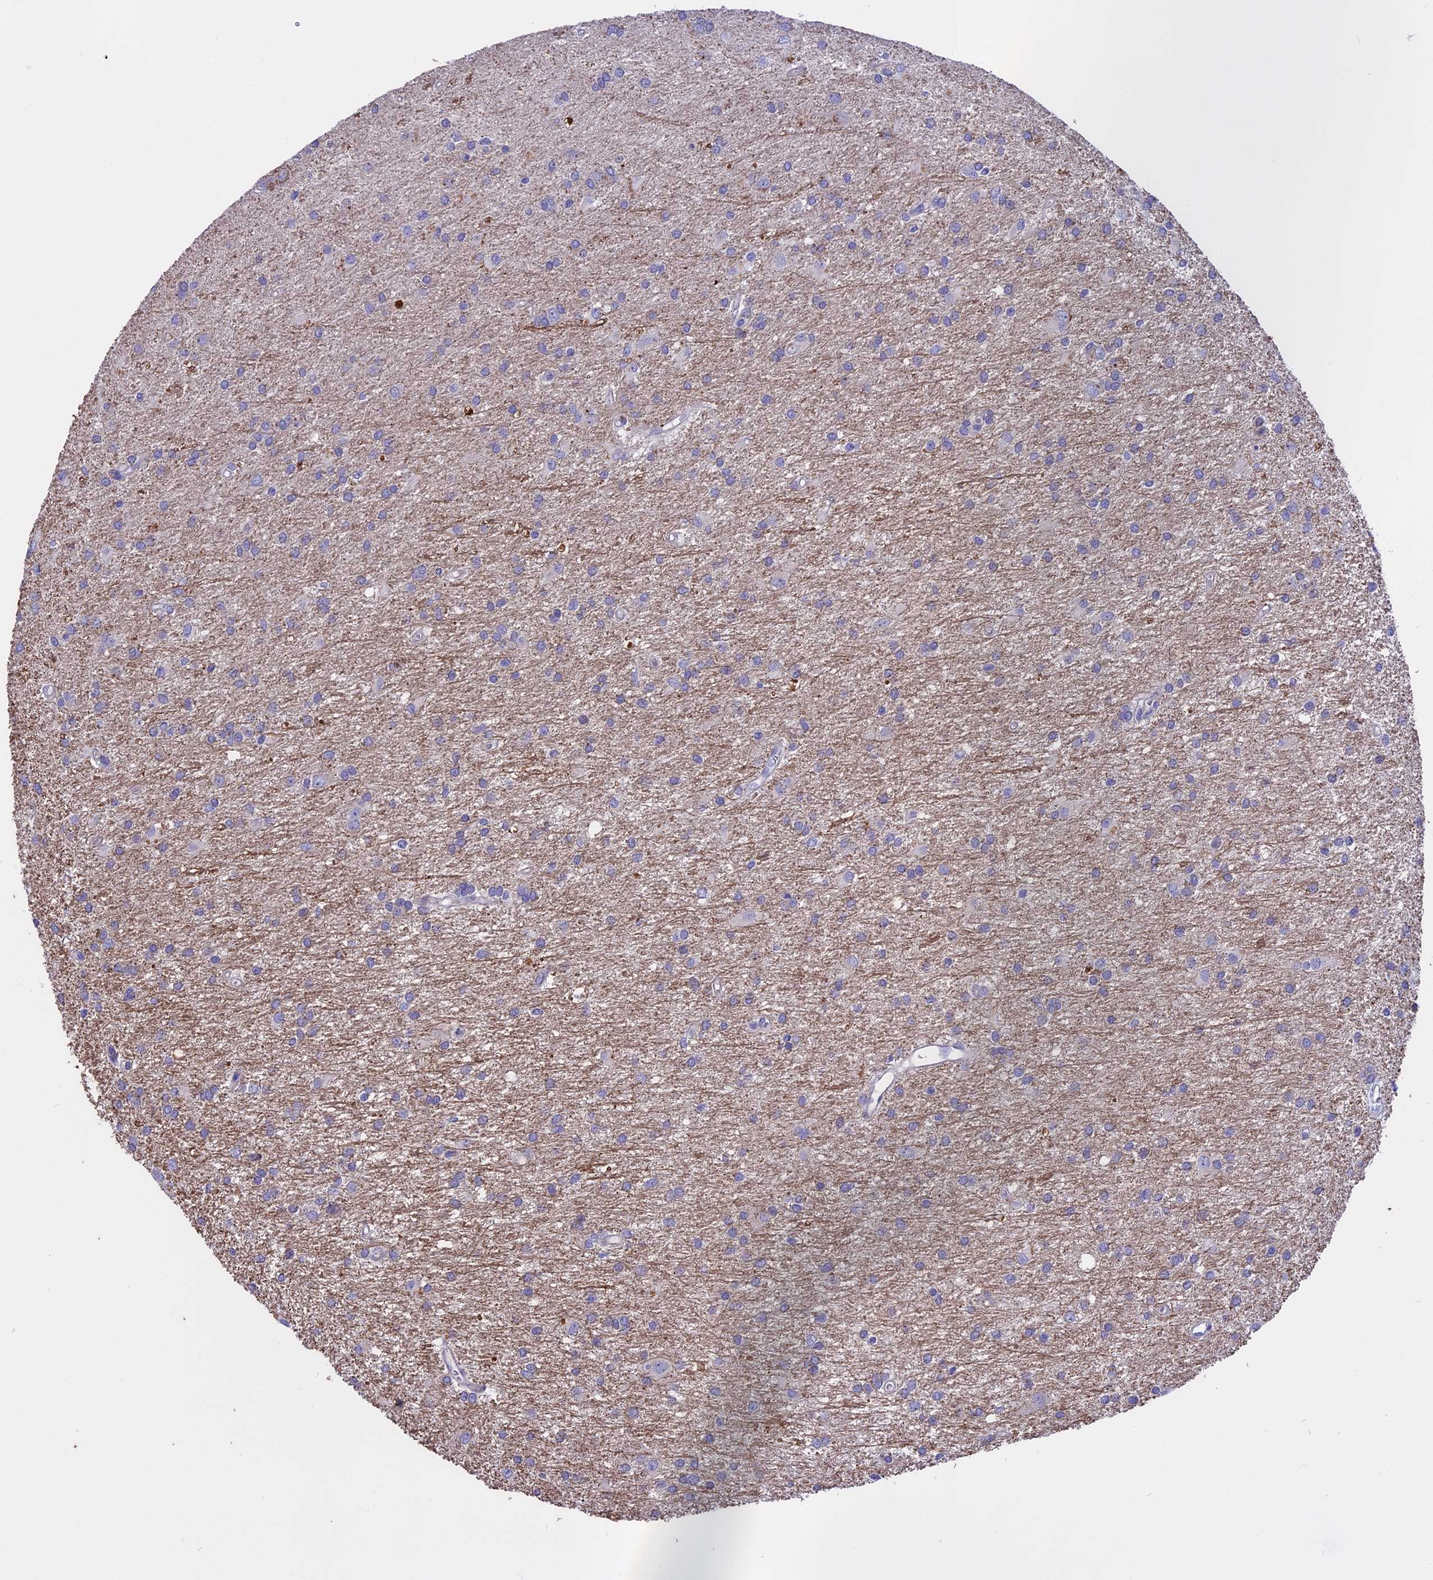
{"staining": {"intensity": "negative", "quantity": "none", "location": "none"}, "tissue": "glioma", "cell_type": "Tumor cells", "image_type": "cancer", "snomed": [{"axis": "morphology", "description": "Glioma, malignant, High grade"}, {"axis": "topography", "description": "Brain"}], "caption": "An immunohistochemistry micrograph of malignant glioma (high-grade) is shown. There is no staining in tumor cells of malignant glioma (high-grade).", "gene": "TMEM138", "patient": {"sex": "female", "age": 50}}